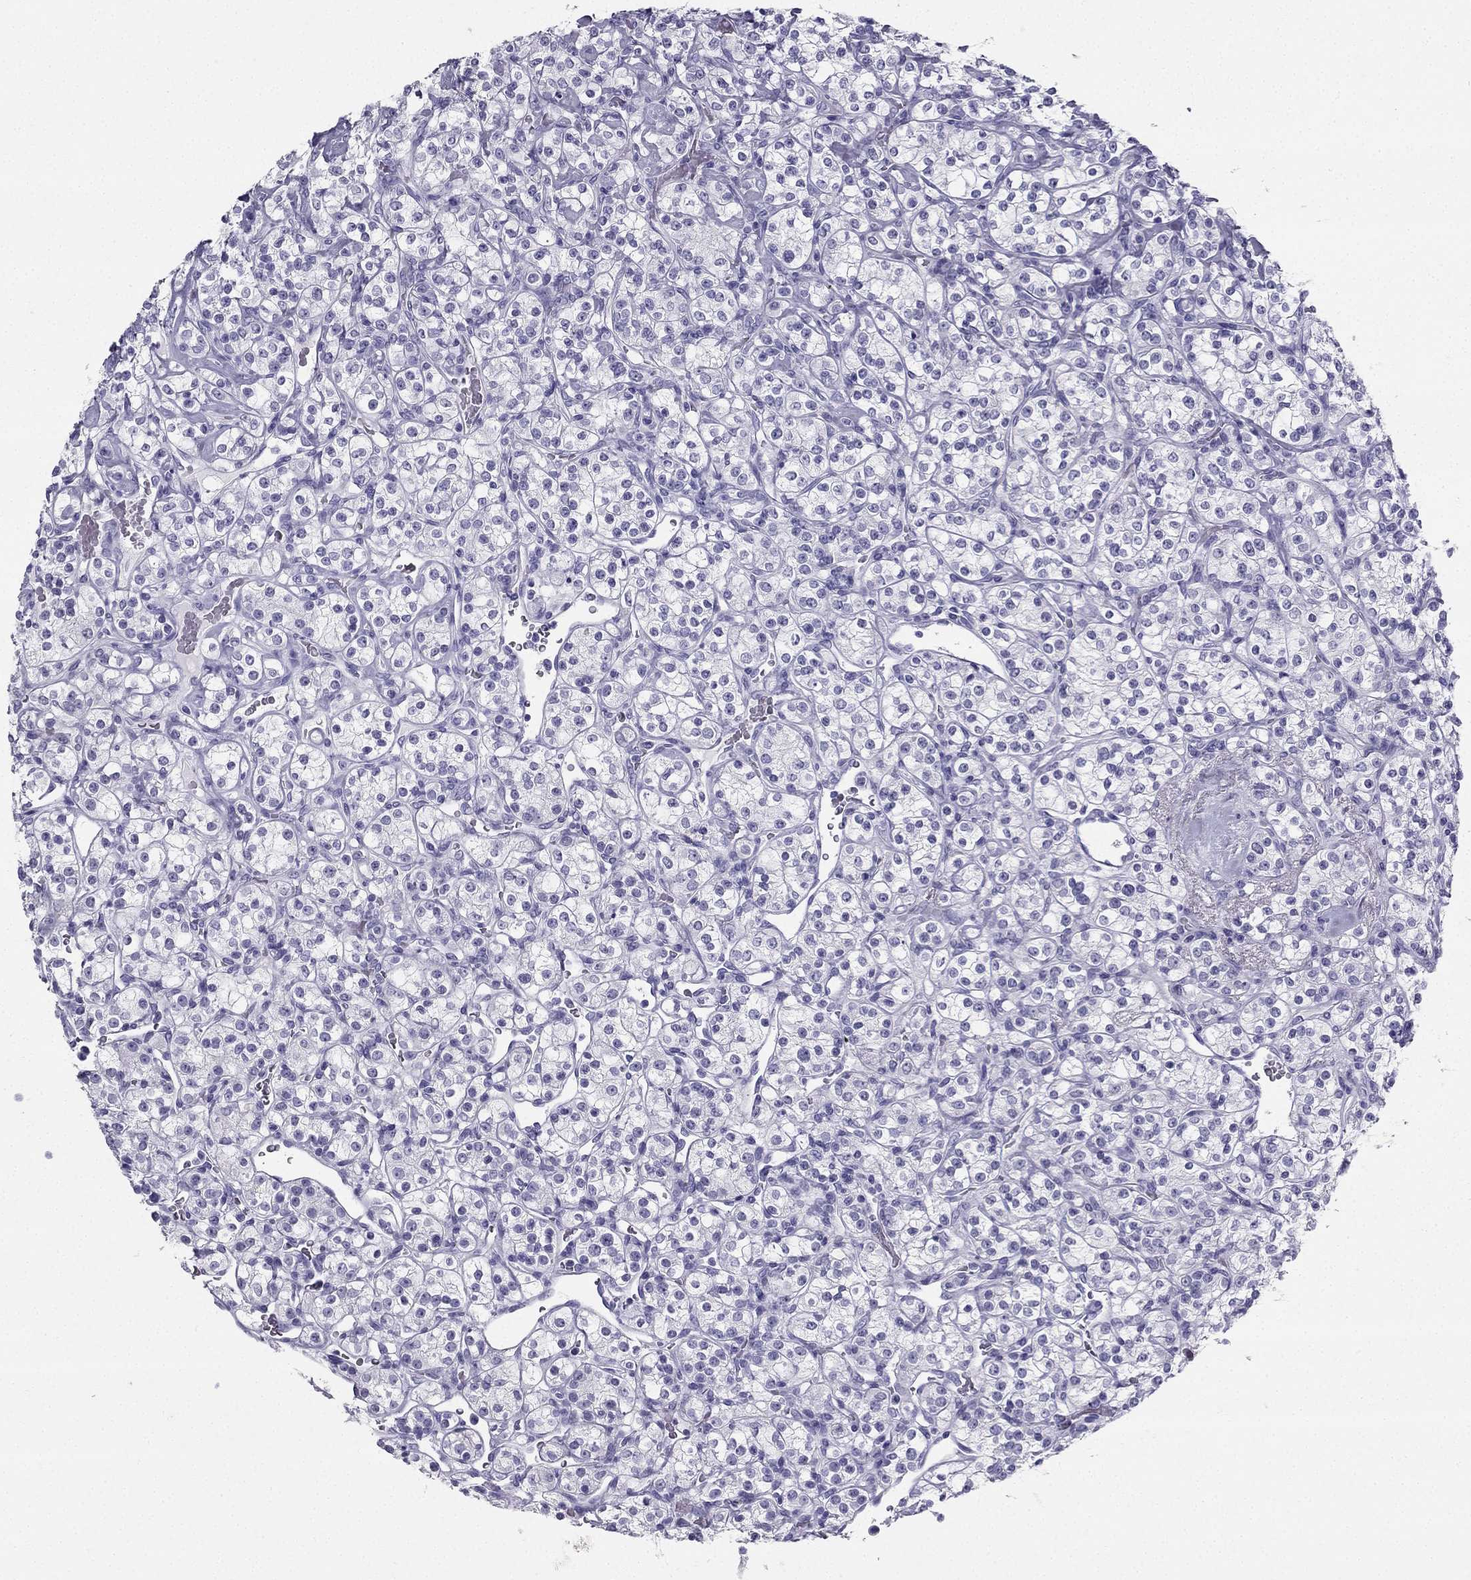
{"staining": {"intensity": "negative", "quantity": "none", "location": "none"}, "tissue": "renal cancer", "cell_type": "Tumor cells", "image_type": "cancer", "snomed": [{"axis": "morphology", "description": "Adenocarcinoma, NOS"}, {"axis": "topography", "description": "Kidney"}], "caption": "IHC histopathology image of renal cancer (adenocarcinoma) stained for a protein (brown), which exhibits no positivity in tumor cells. (DAB immunohistochemistry with hematoxylin counter stain).", "gene": "TFF3", "patient": {"sex": "male", "age": 77}}